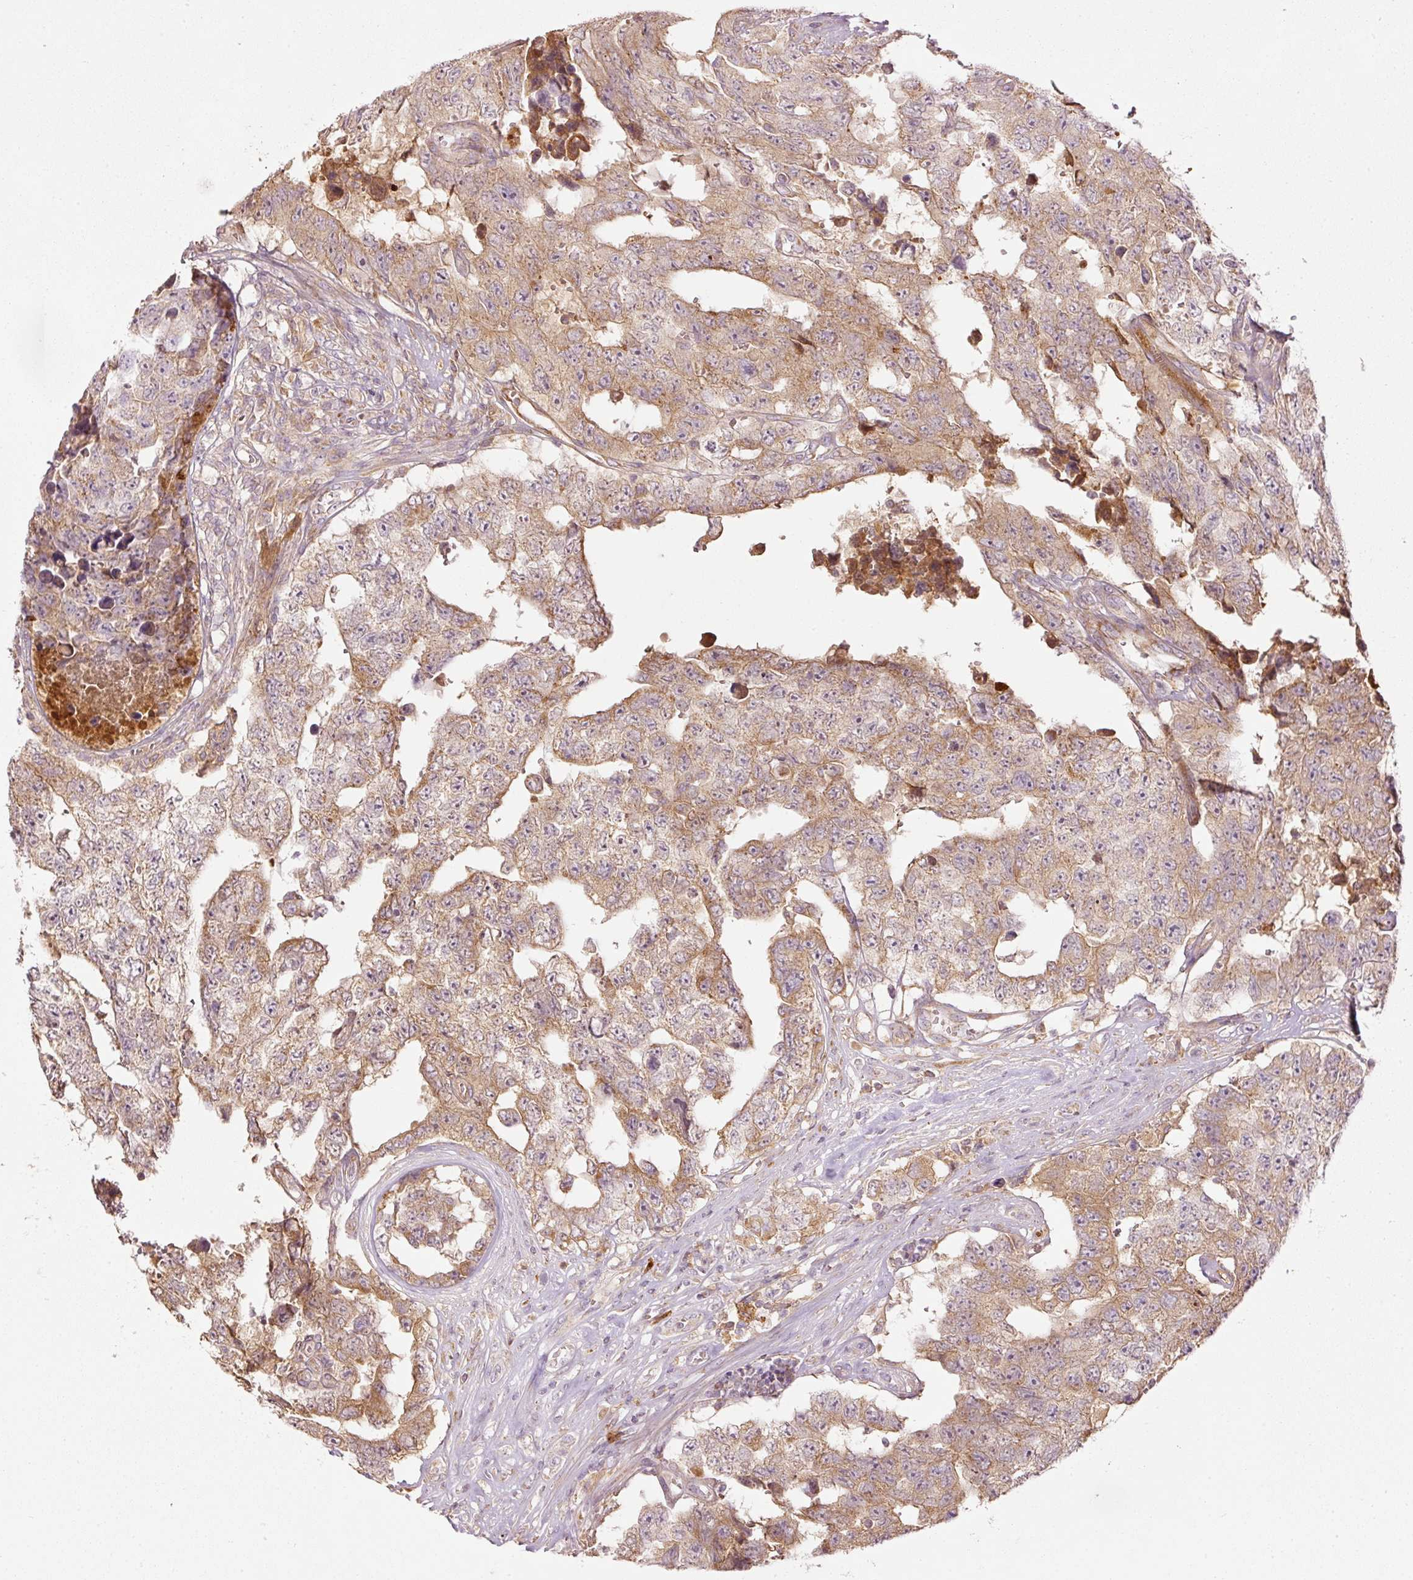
{"staining": {"intensity": "moderate", "quantity": "25%-75%", "location": "cytoplasmic/membranous"}, "tissue": "testis cancer", "cell_type": "Tumor cells", "image_type": "cancer", "snomed": [{"axis": "morphology", "description": "Normal tissue, NOS"}, {"axis": "morphology", "description": "Carcinoma, Embryonal, NOS"}, {"axis": "topography", "description": "Testis"}, {"axis": "topography", "description": "Epididymis"}], "caption": "IHC of testis embryonal carcinoma exhibits medium levels of moderate cytoplasmic/membranous positivity in approximately 25%-75% of tumor cells.", "gene": "SERPING1", "patient": {"sex": "male", "age": 25}}